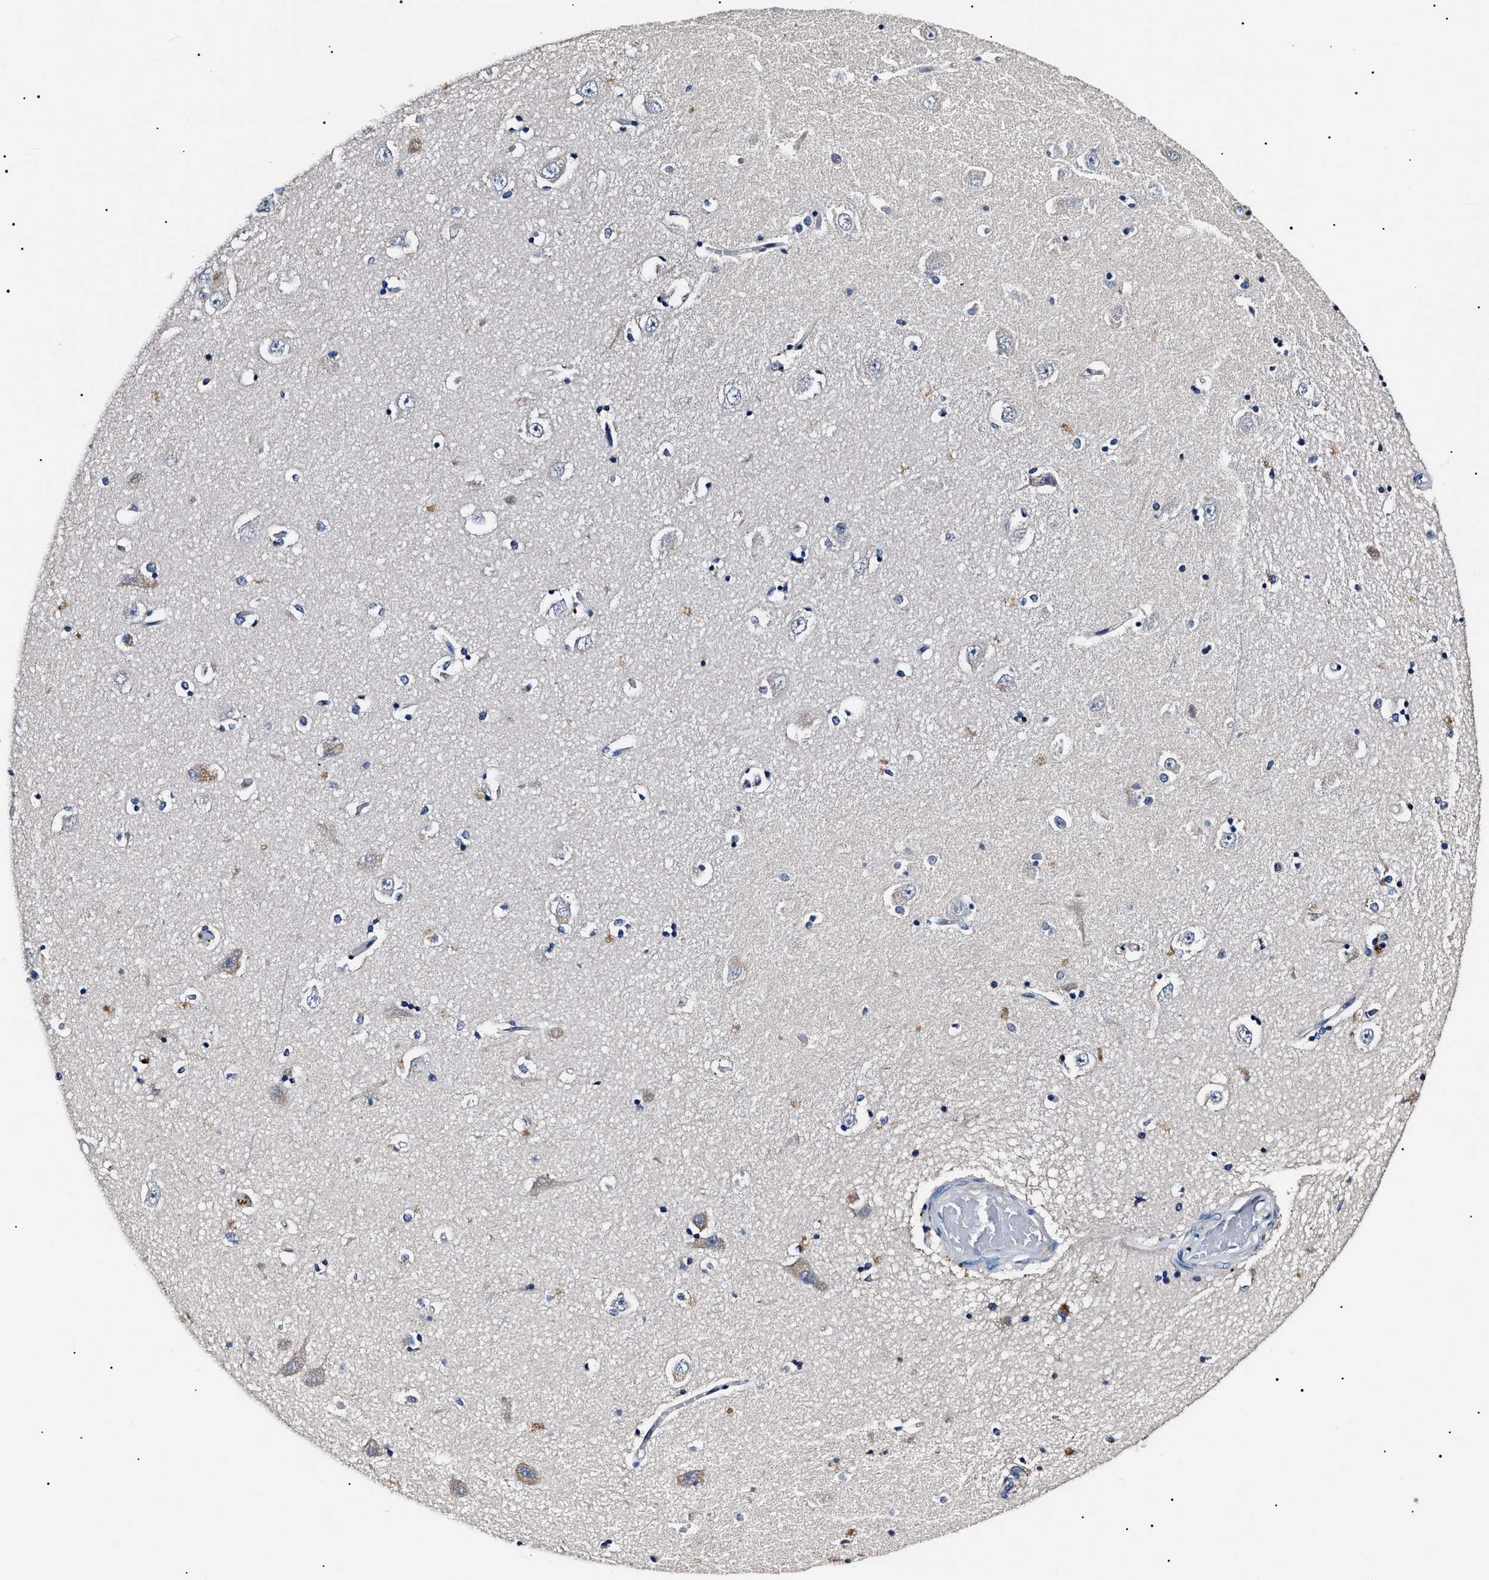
{"staining": {"intensity": "negative", "quantity": "none", "location": "none"}, "tissue": "hippocampus", "cell_type": "Glial cells", "image_type": "normal", "snomed": [{"axis": "morphology", "description": "Normal tissue, NOS"}, {"axis": "topography", "description": "Hippocampus"}], "caption": "Glial cells show no significant positivity in benign hippocampus.", "gene": "IFT81", "patient": {"sex": "male", "age": 45}}